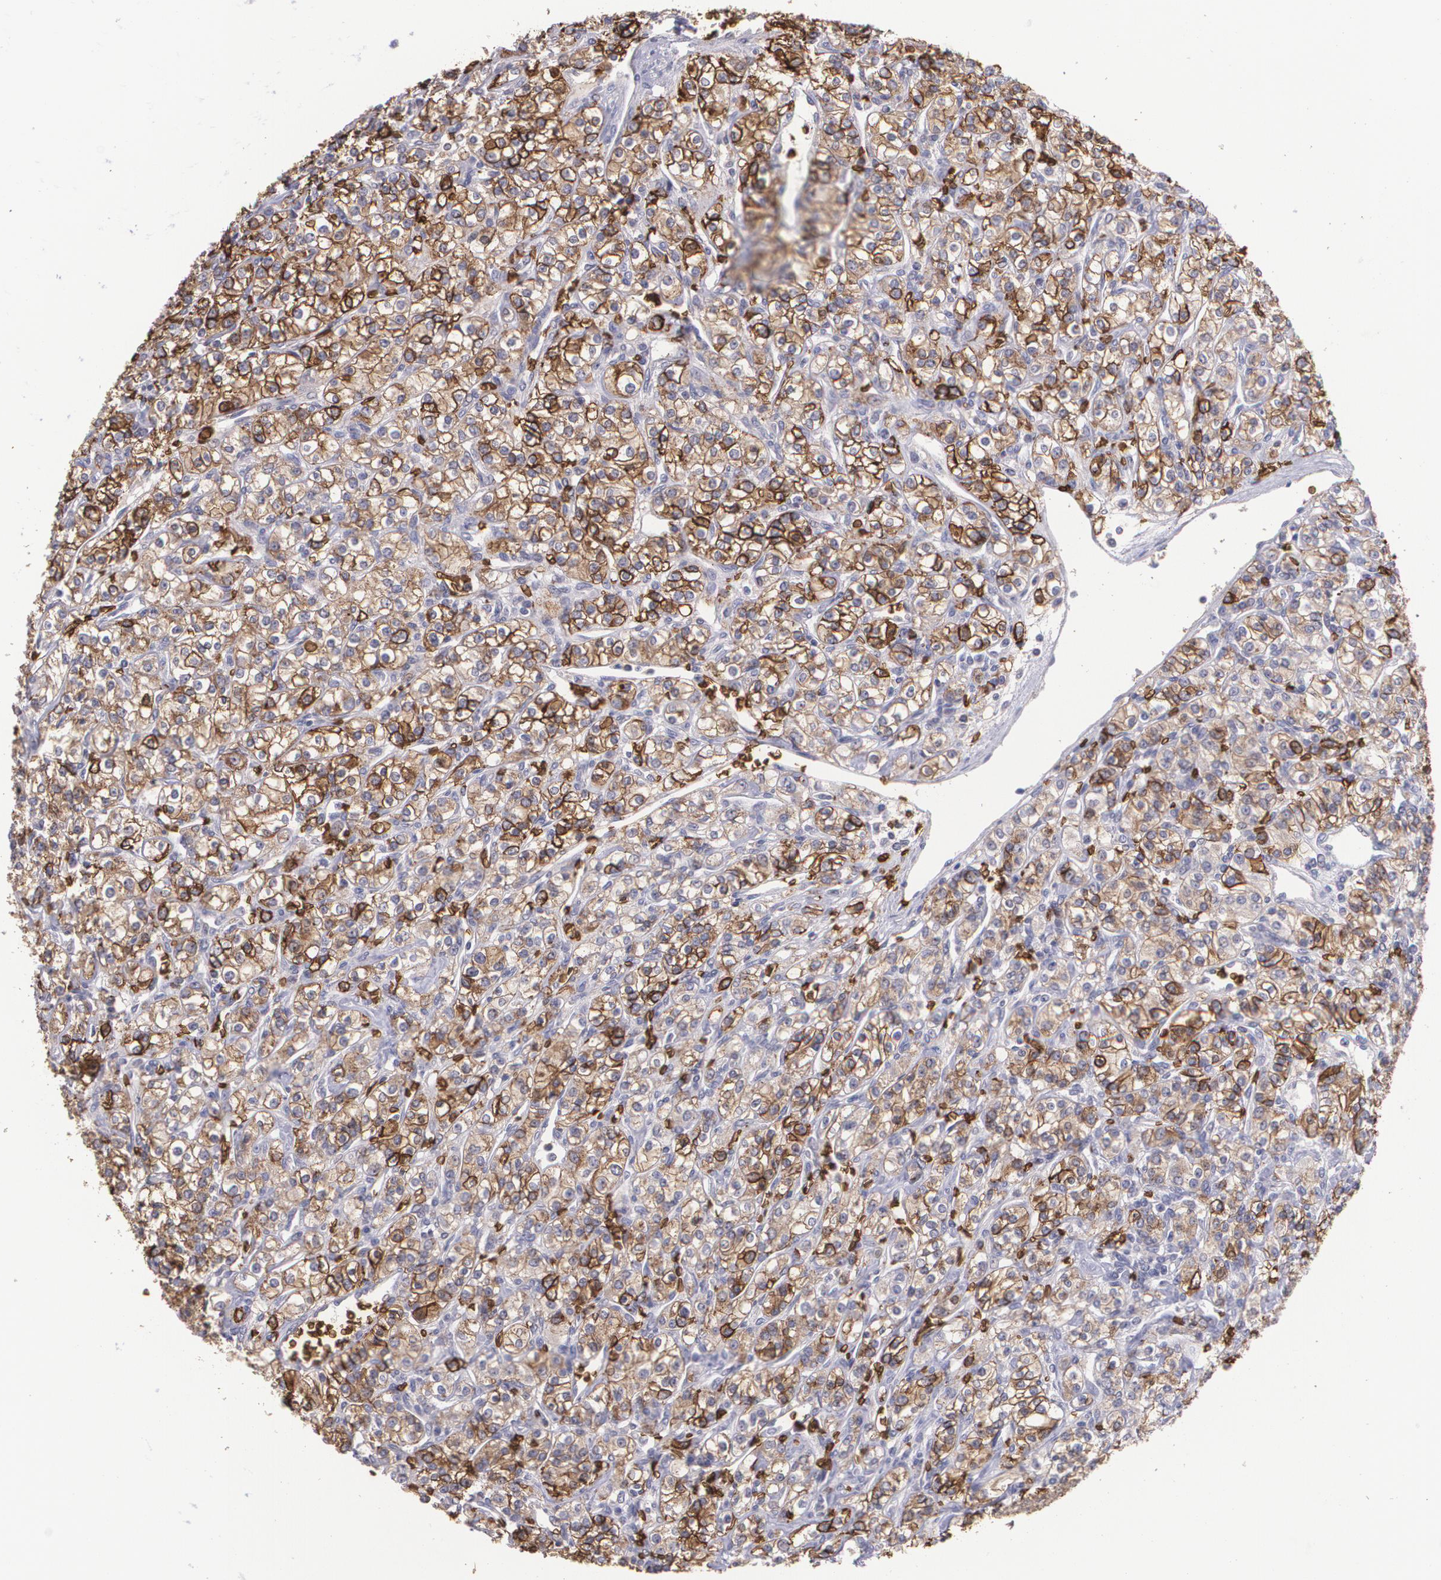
{"staining": {"intensity": "moderate", "quantity": ">75%", "location": "cytoplasmic/membranous"}, "tissue": "renal cancer", "cell_type": "Tumor cells", "image_type": "cancer", "snomed": [{"axis": "morphology", "description": "Adenocarcinoma, NOS"}, {"axis": "topography", "description": "Kidney"}], "caption": "Protein expression by IHC exhibits moderate cytoplasmic/membranous expression in about >75% of tumor cells in adenocarcinoma (renal).", "gene": "SLC2A1", "patient": {"sex": "male", "age": 77}}